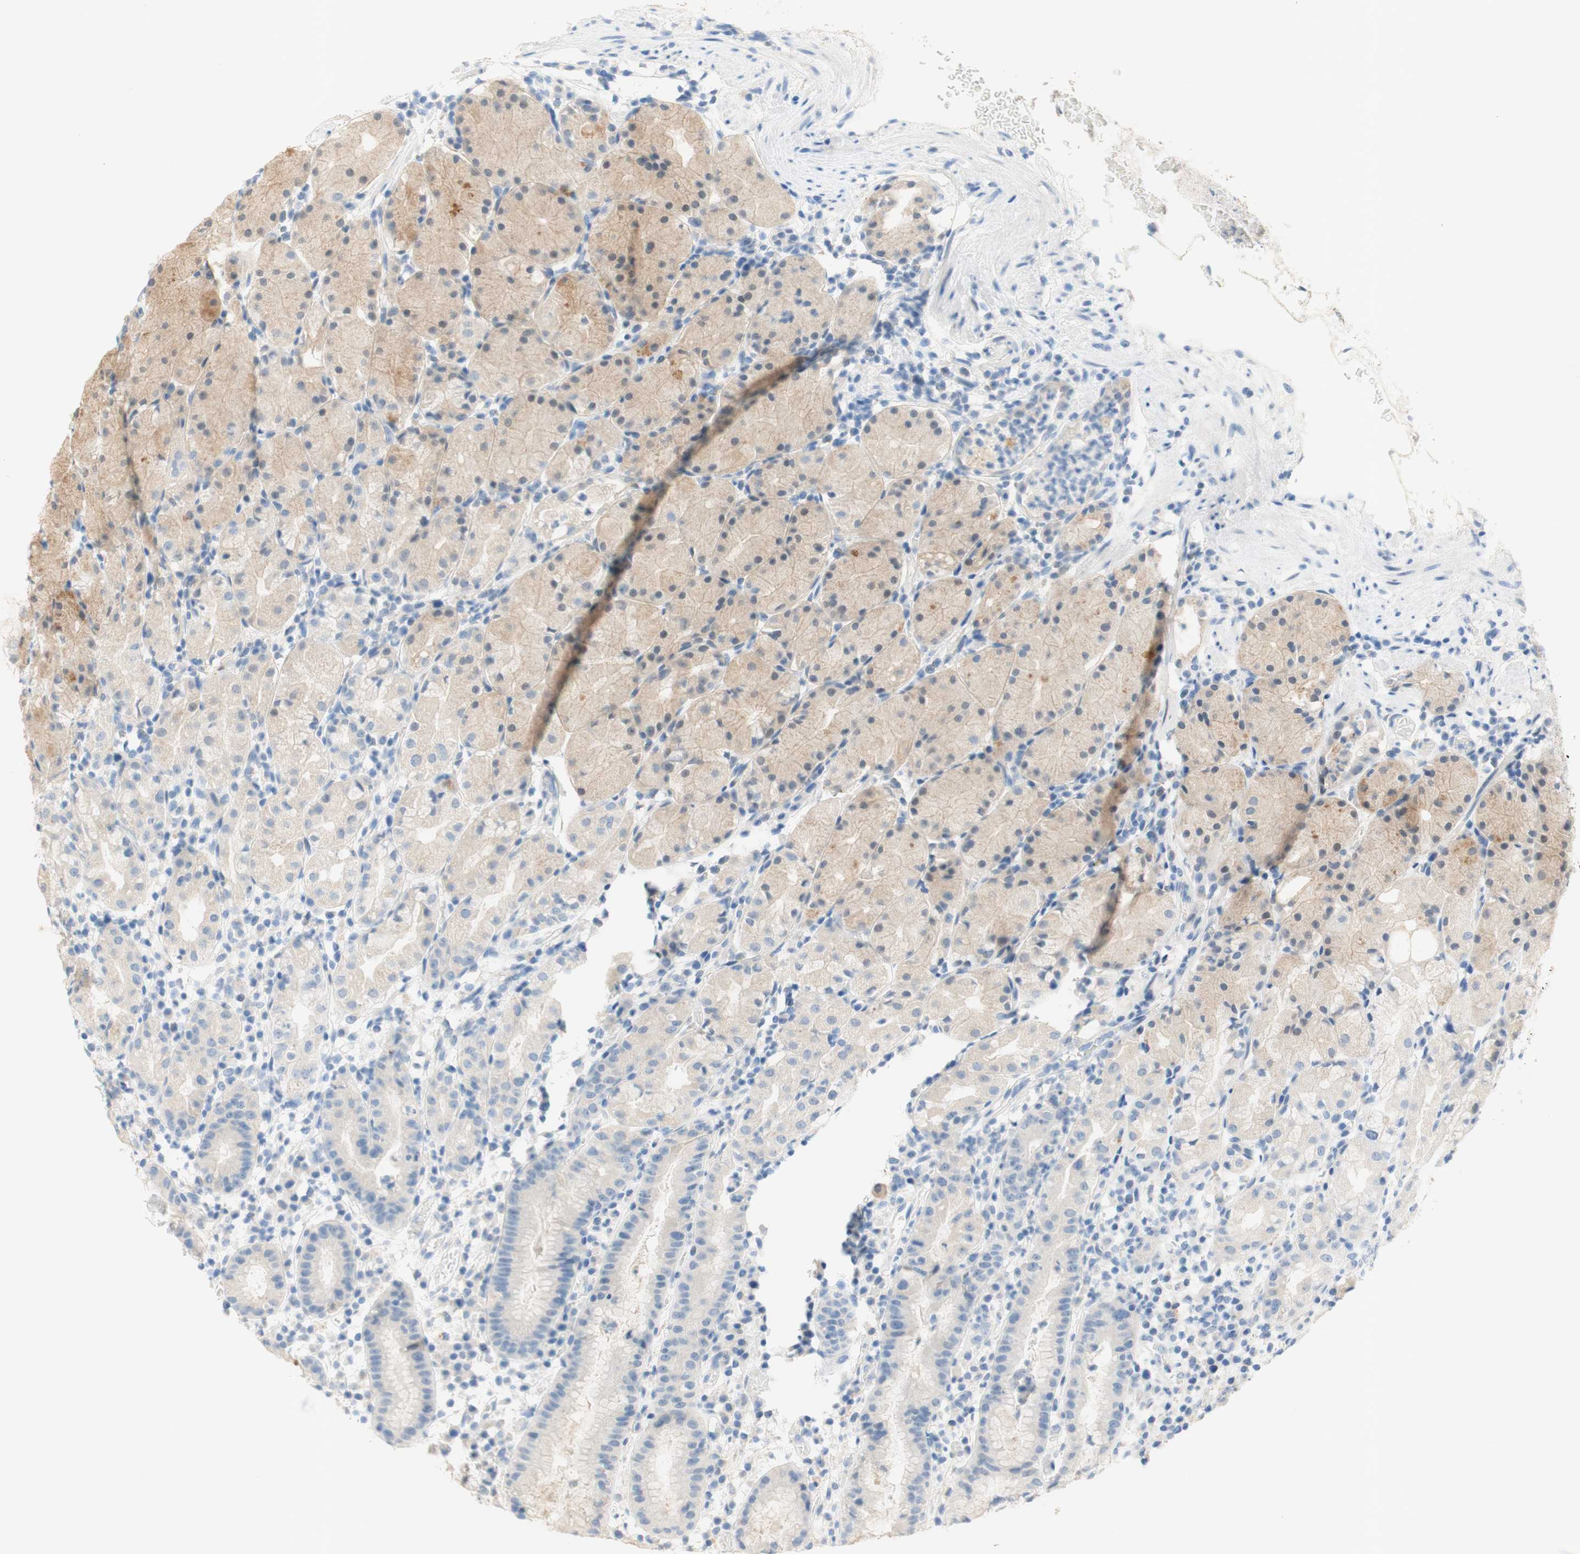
{"staining": {"intensity": "weak", "quantity": "25%-75%", "location": "cytoplasmic/membranous"}, "tissue": "stomach", "cell_type": "Glandular cells", "image_type": "normal", "snomed": [{"axis": "morphology", "description": "Normal tissue, NOS"}, {"axis": "topography", "description": "Stomach"}, {"axis": "topography", "description": "Stomach, lower"}], "caption": "Human stomach stained with a brown dye displays weak cytoplasmic/membranous positive positivity in approximately 25%-75% of glandular cells.", "gene": "POLR2J3", "patient": {"sex": "female", "age": 75}}